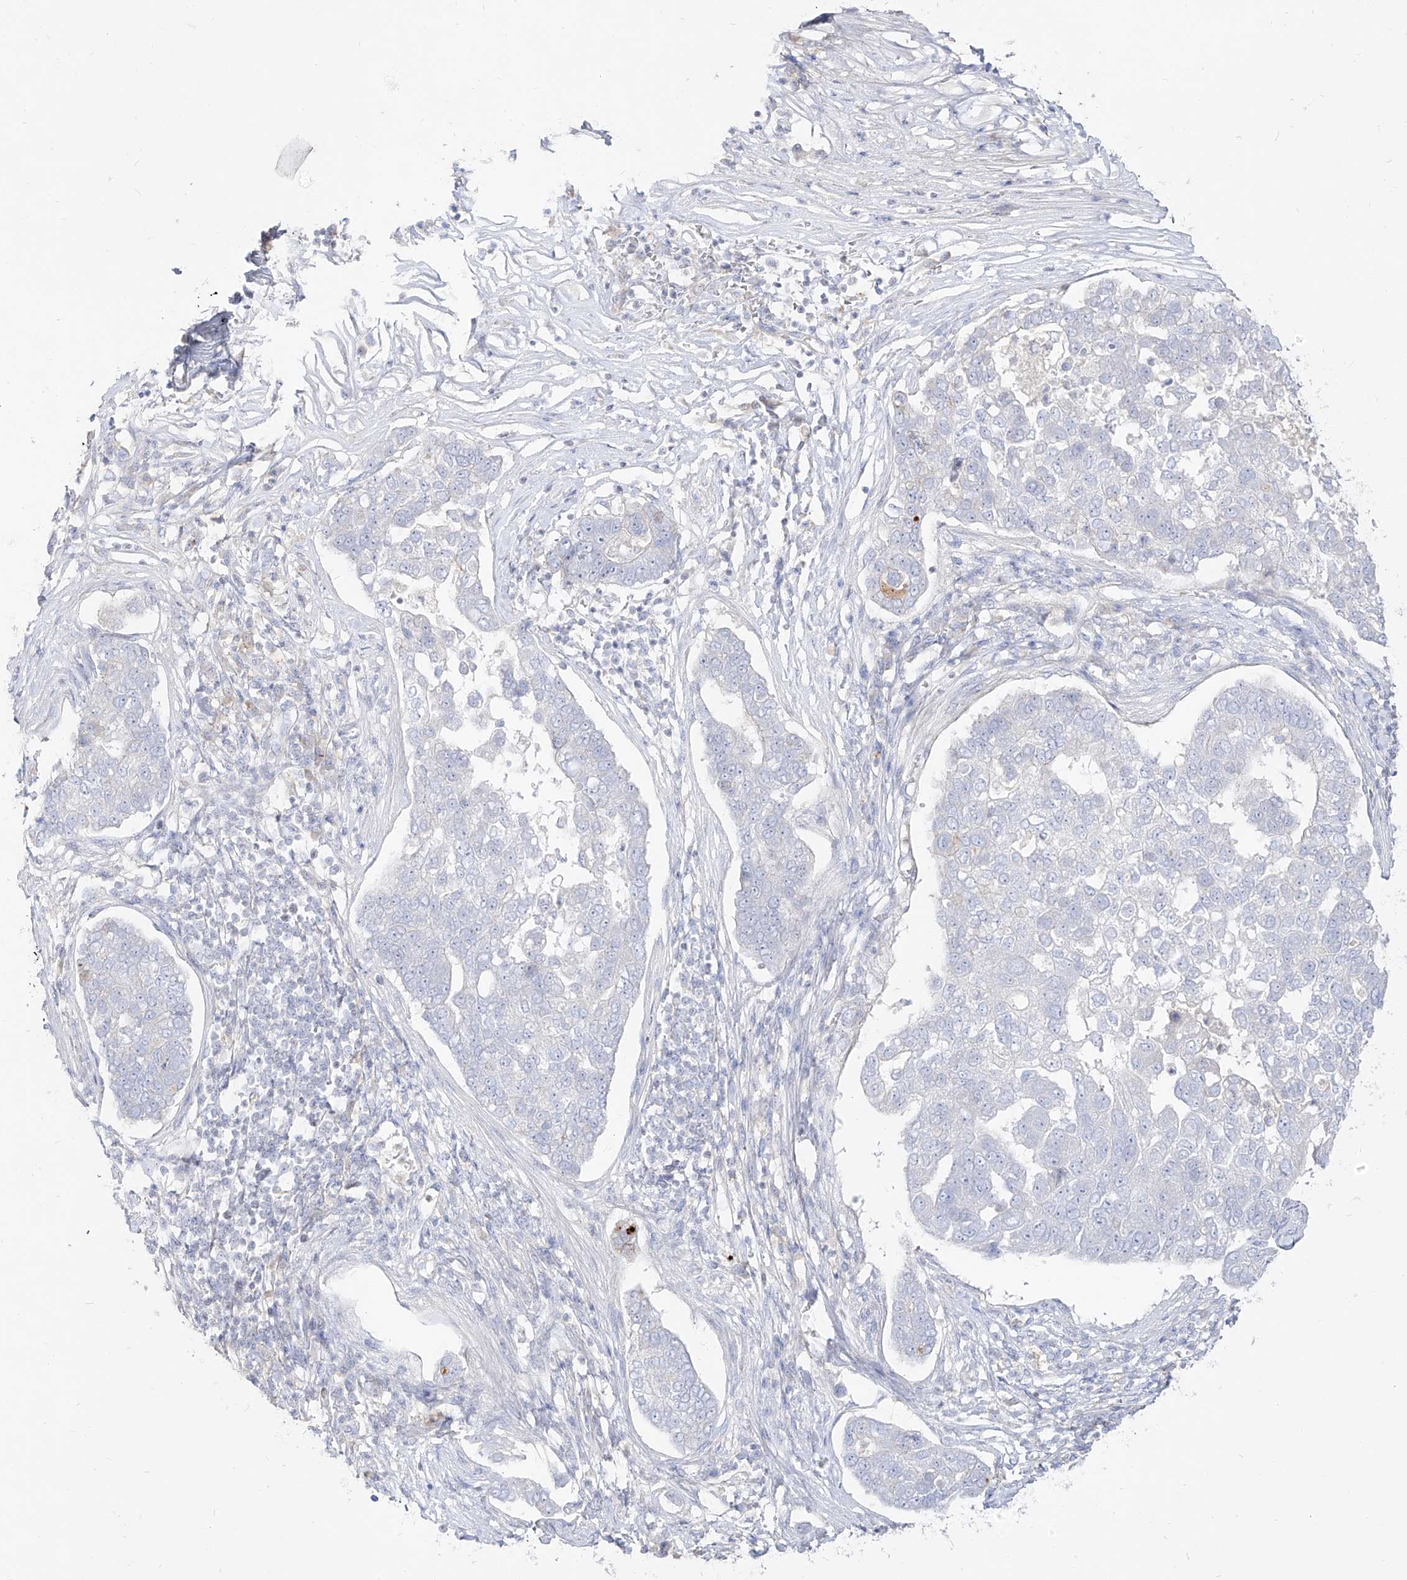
{"staining": {"intensity": "negative", "quantity": "none", "location": "none"}, "tissue": "pancreatic cancer", "cell_type": "Tumor cells", "image_type": "cancer", "snomed": [{"axis": "morphology", "description": "Adenocarcinoma, NOS"}, {"axis": "topography", "description": "Pancreas"}], "caption": "Tumor cells show no significant protein expression in adenocarcinoma (pancreatic).", "gene": "RBFOX3", "patient": {"sex": "female", "age": 61}}